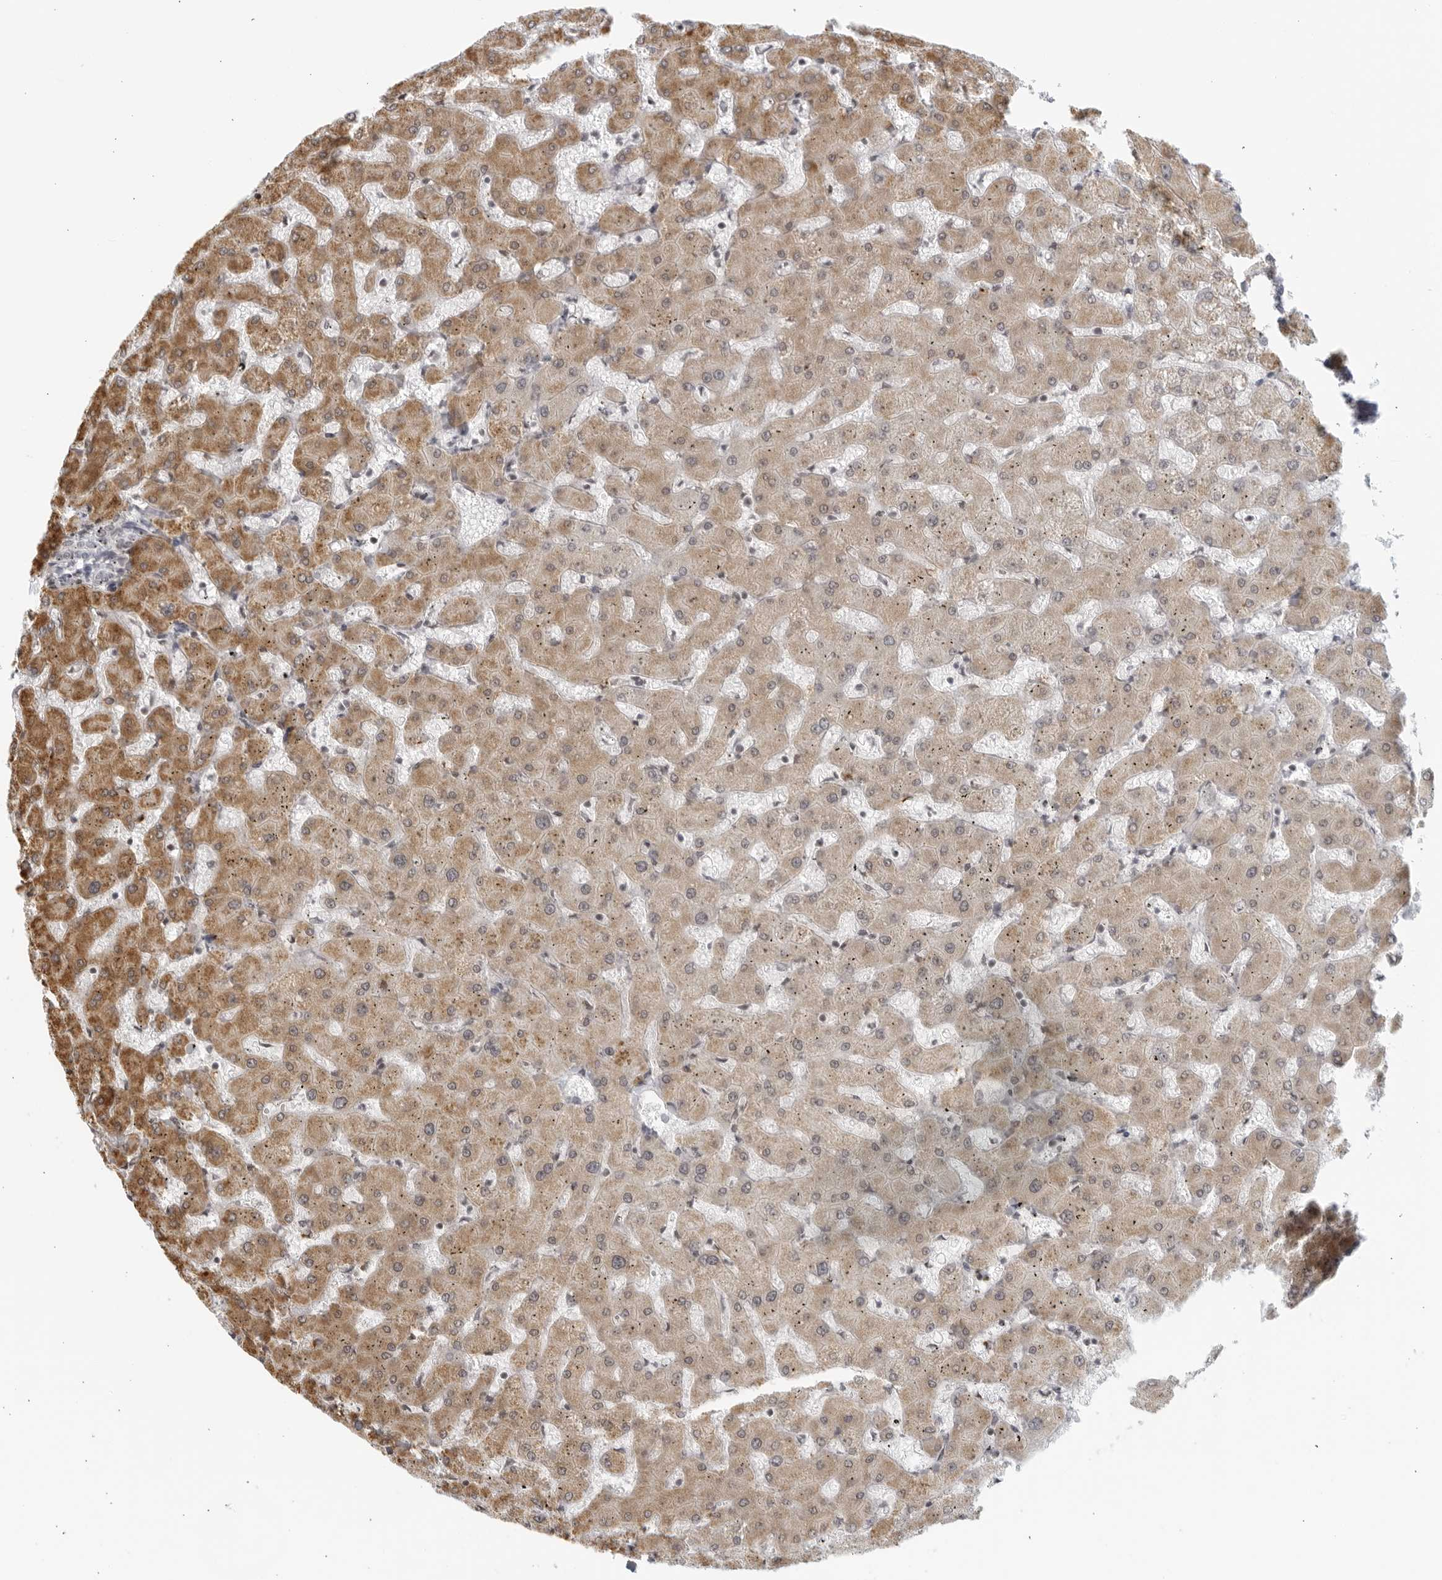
{"staining": {"intensity": "negative", "quantity": "none", "location": "none"}, "tissue": "liver", "cell_type": "Cholangiocytes", "image_type": "normal", "snomed": [{"axis": "morphology", "description": "Normal tissue, NOS"}, {"axis": "topography", "description": "Liver"}], "caption": "Human liver stained for a protein using IHC shows no expression in cholangiocytes.", "gene": "RAB11FIP3", "patient": {"sex": "female", "age": 63}}